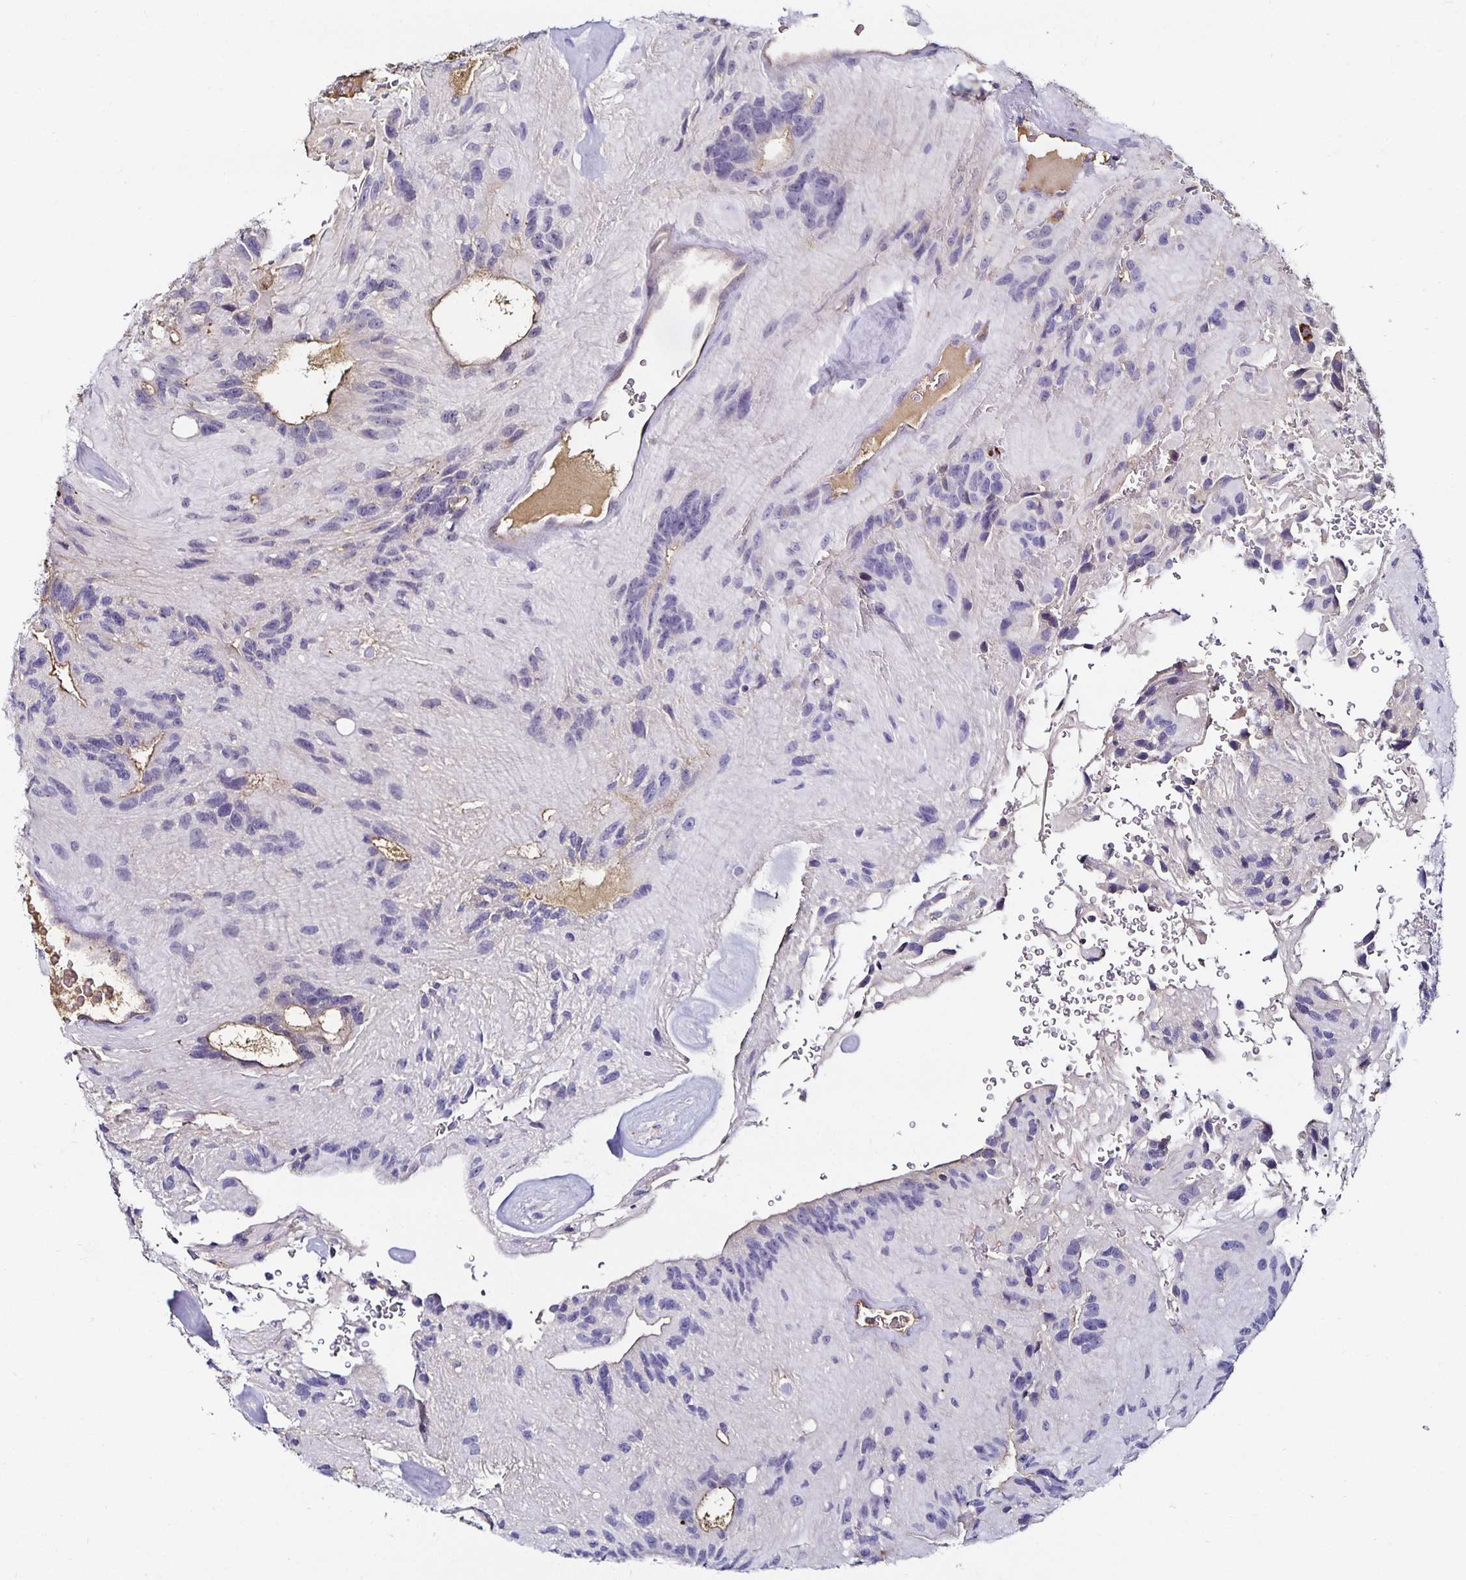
{"staining": {"intensity": "negative", "quantity": "none", "location": "none"}, "tissue": "glioma", "cell_type": "Tumor cells", "image_type": "cancer", "snomed": [{"axis": "morphology", "description": "Glioma, malignant, Low grade"}, {"axis": "topography", "description": "Brain"}], "caption": "Malignant glioma (low-grade) stained for a protein using IHC exhibits no staining tumor cells.", "gene": "TTR", "patient": {"sex": "male", "age": 31}}